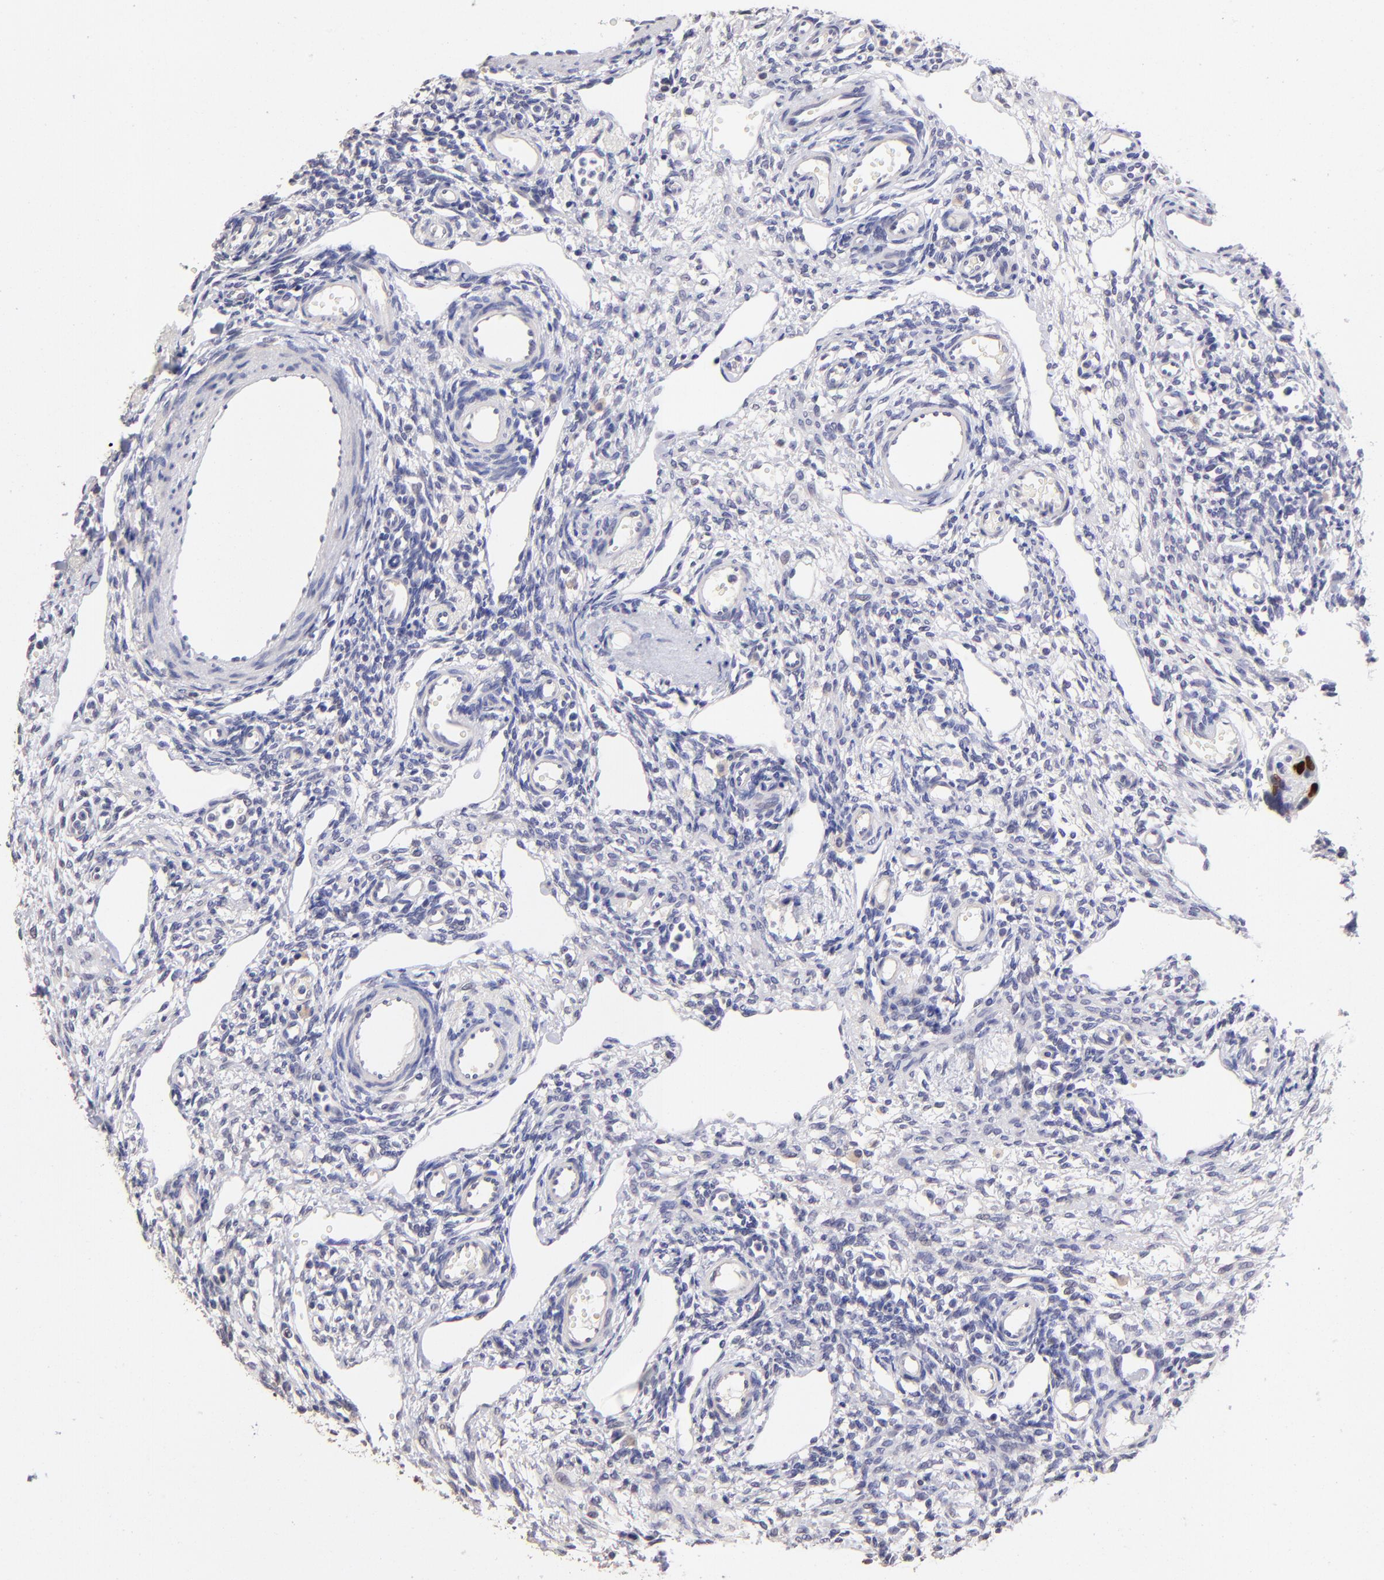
{"staining": {"intensity": "negative", "quantity": "none", "location": "none"}, "tissue": "ovary", "cell_type": "Follicle cells", "image_type": "normal", "snomed": [{"axis": "morphology", "description": "Normal tissue, NOS"}, {"axis": "topography", "description": "Ovary"}], "caption": "A high-resolution histopathology image shows immunohistochemistry (IHC) staining of normal ovary, which reveals no significant expression in follicle cells. (Immunohistochemistry, brightfield microscopy, high magnification).", "gene": "DNMT1", "patient": {"sex": "female", "age": 33}}